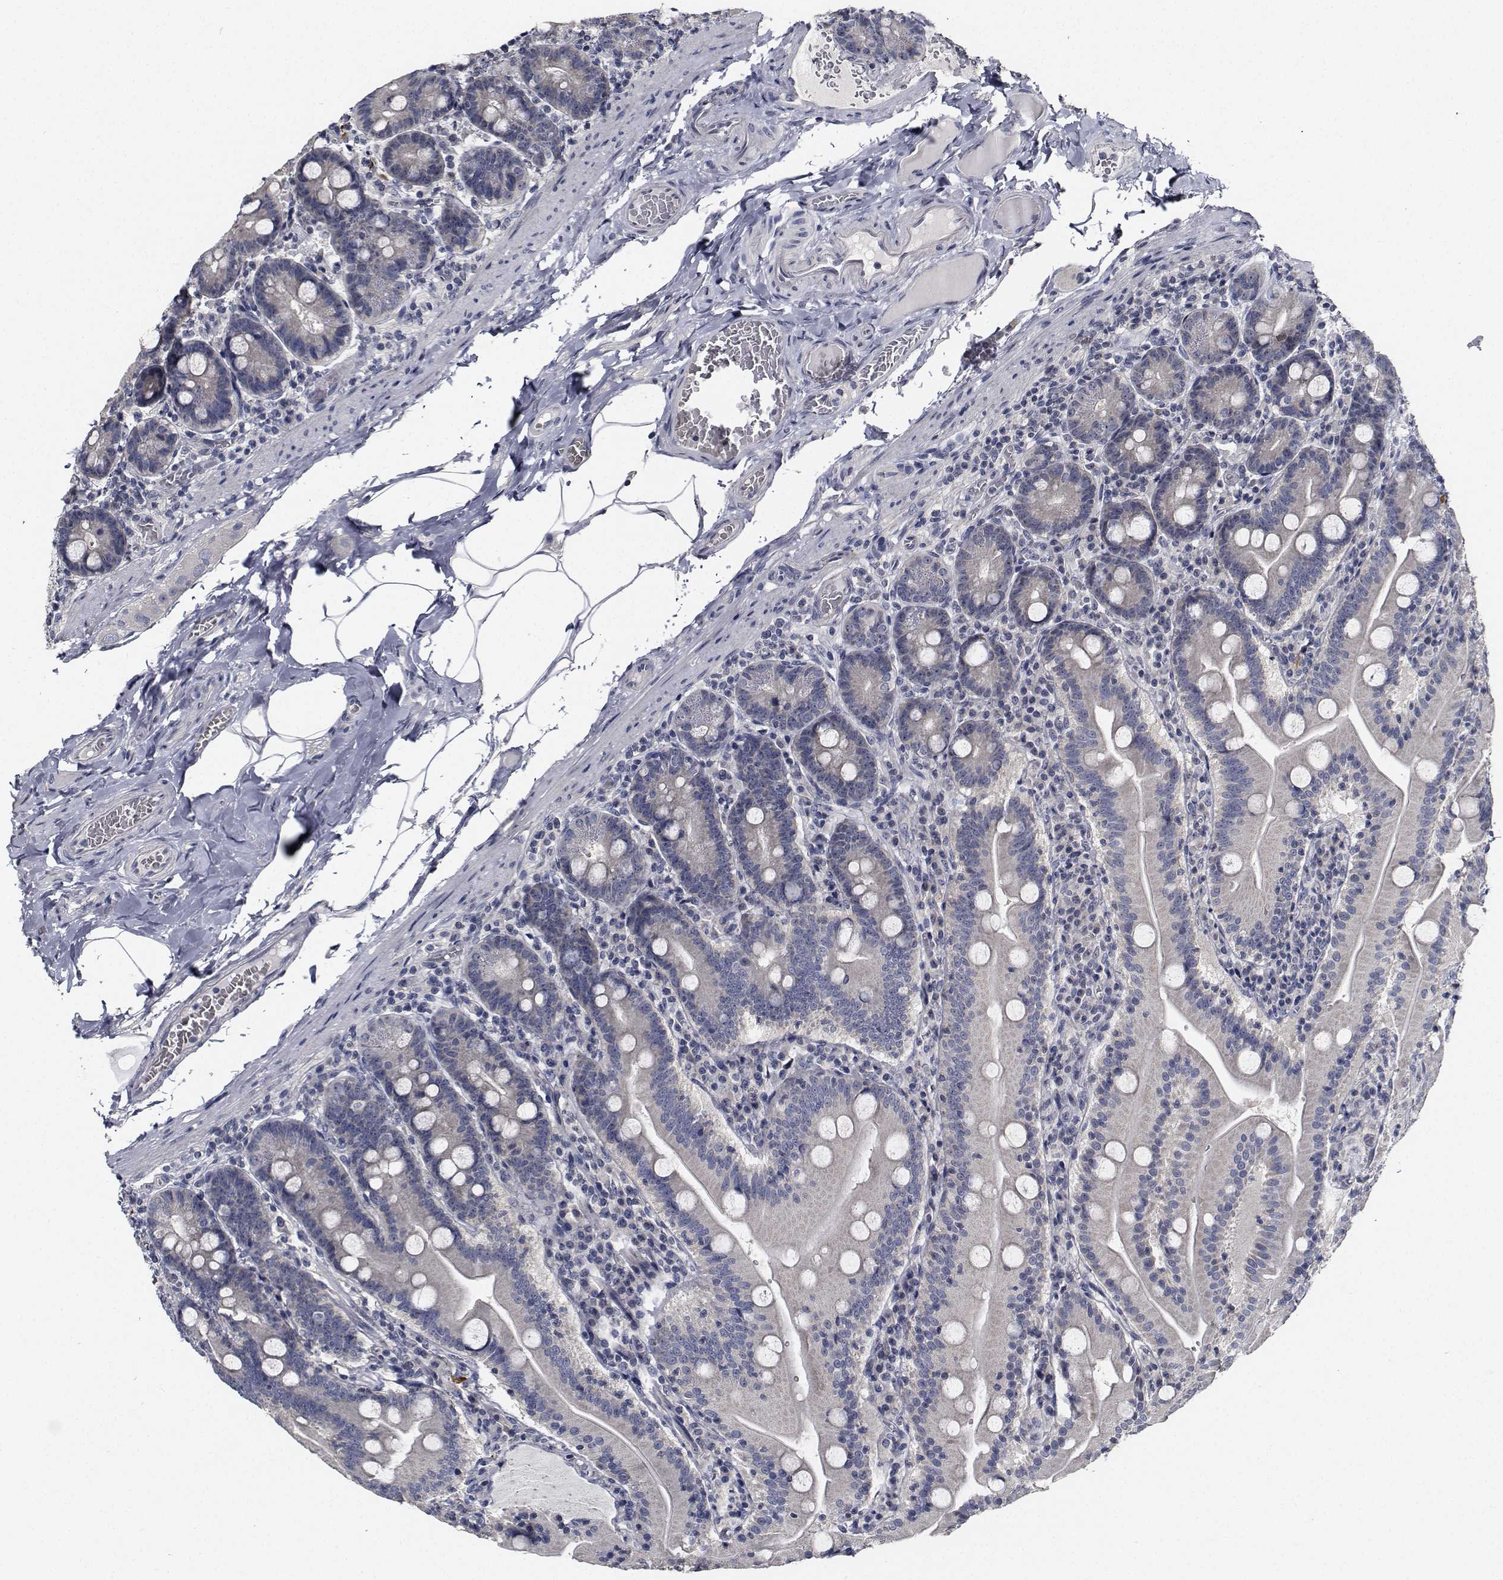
{"staining": {"intensity": "negative", "quantity": "none", "location": "none"}, "tissue": "small intestine", "cell_type": "Glandular cells", "image_type": "normal", "snomed": [{"axis": "morphology", "description": "Normal tissue, NOS"}, {"axis": "topography", "description": "Small intestine"}], "caption": "DAB immunohistochemical staining of benign small intestine exhibits no significant staining in glandular cells. (DAB (3,3'-diaminobenzidine) IHC with hematoxylin counter stain).", "gene": "NVL", "patient": {"sex": "male", "age": 37}}